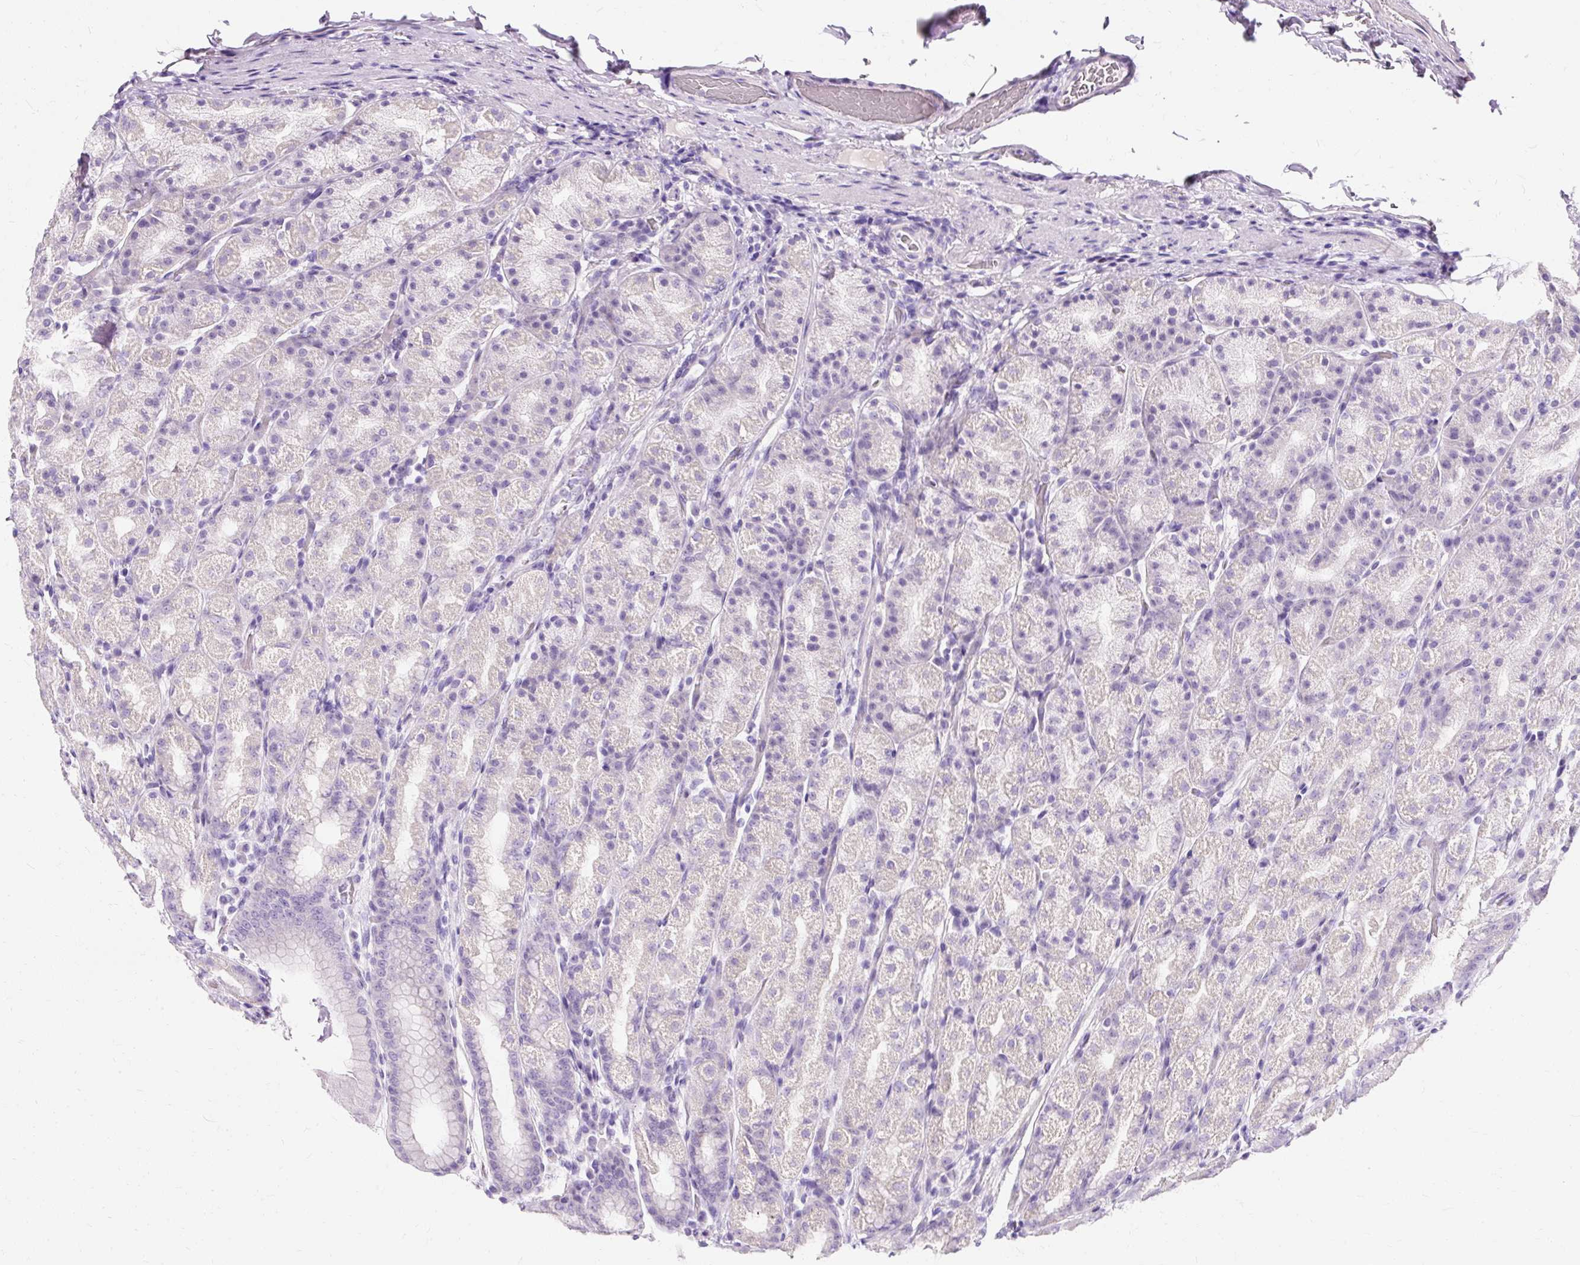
{"staining": {"intensity": "negative", "quantity": "none", "location": "none"}, "tissue": "stomach", "cell_type": "Glandular cells", "image_type": "normal", "snomed": [{"axis": "morphology", "description": "Normal tissue, NOS"}, {"axis": "topography", "description": "Stomach, upper"}, {"axis": "topography", "description": "Stomach"}], "caption": "Immunohistochemical staining of unremarkable stomach displays no significant positivity in glandular cells. (Brightfield microscopy of DAB immunohistochemistry (IHC) at high magnification).", "gene": "CLDN25", "patient": {"sex": "male", "age": 68}}